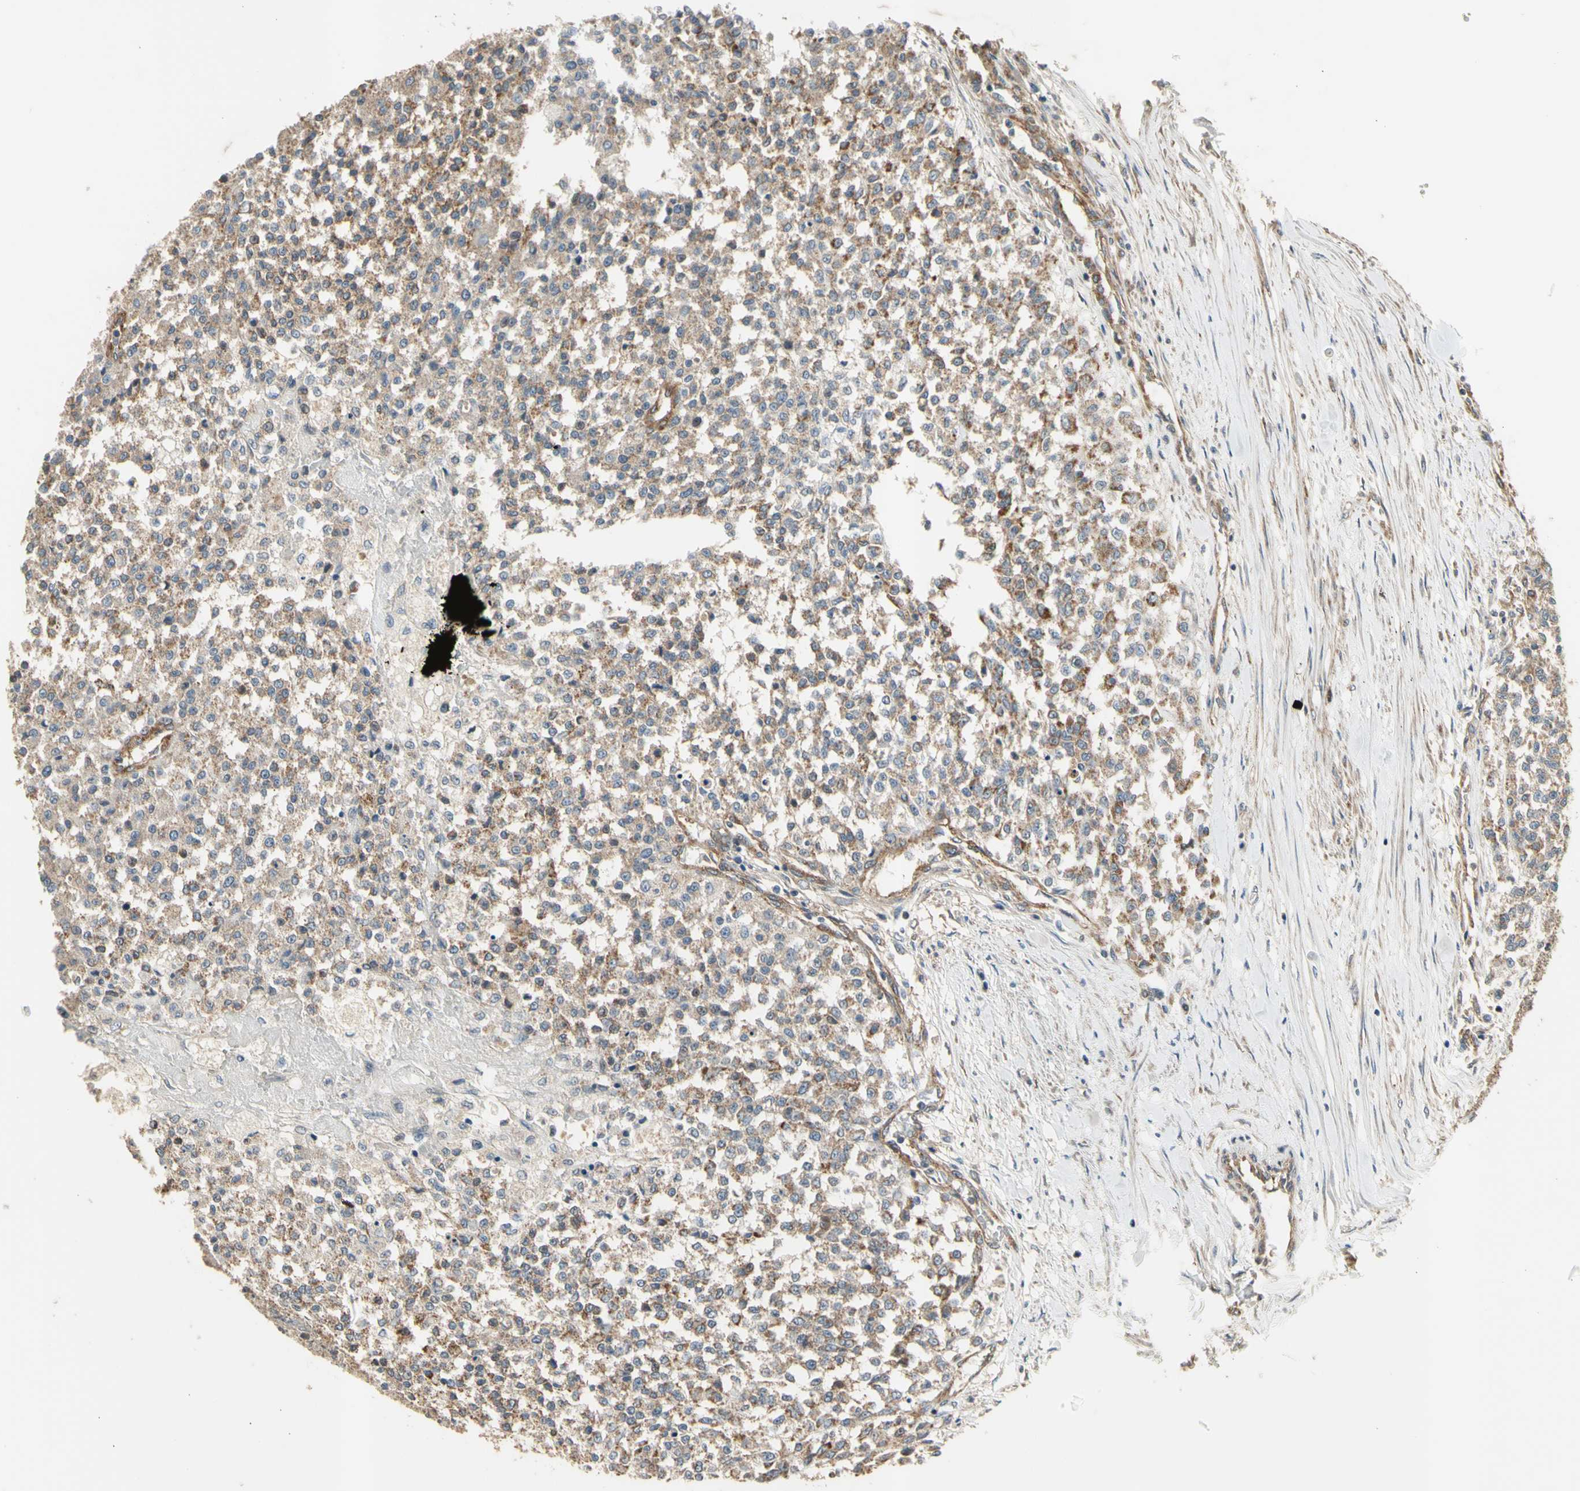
{"staining": {"intensity": "moderate", "quantity": ">75%", "location": "cytoplasmic/membranous"}, "tissue": "testis cancer", "cell_type": "Tumor cells", "image_type": "cancer", "snomed": [{"axis": "morphology", "description": "Seminoma, NOS"}, {"axis": "topography", "description": "Testis"}], "caption": "A brown stain shows moderate cytoplasmic/membranous staining of a protein in testis cancer tumor cells.", "gene": "EFNB2", "patient": {"sex": "male", "age": 59}}